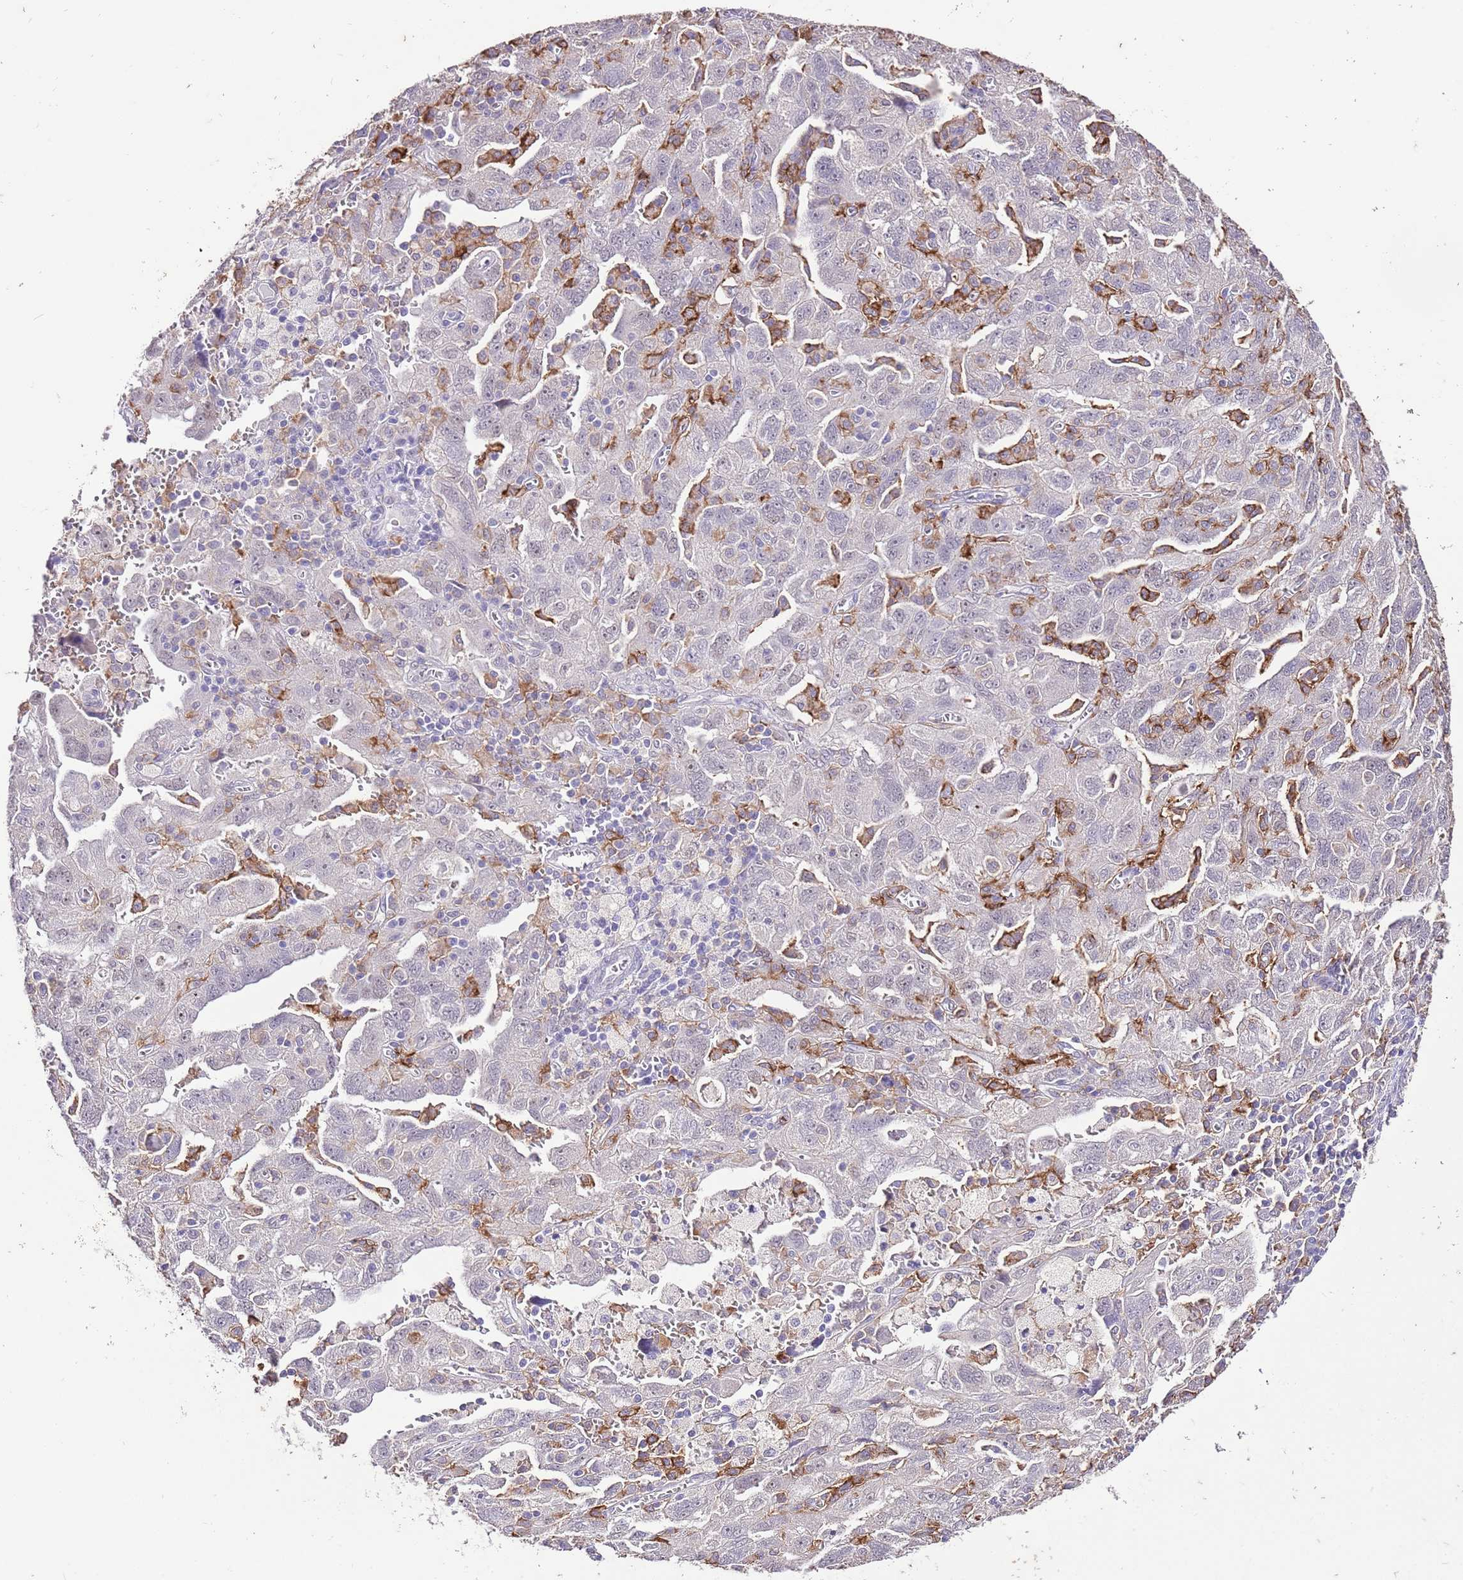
{"staining": {"intensity": "negative", "quantity": "none", "location": "none"}, "tissue": "ovarian cancer", "cell_type": "Tumor cells", "image_type": "cancer", "snomed": [{"axis": "morphology", "description": "Carcinoma, NOS"}, {"axis": "morphology", "description": "Cystadenocarcinoma, serous, NOS"}, {"axis": "topography", "description": "Ovary"}], "caption": "Tumor cells are negative for brown protein staining in ovarian carcinoma.", "gene": "IZUMO4", "patient": {"sex": "female", "age": 69}}